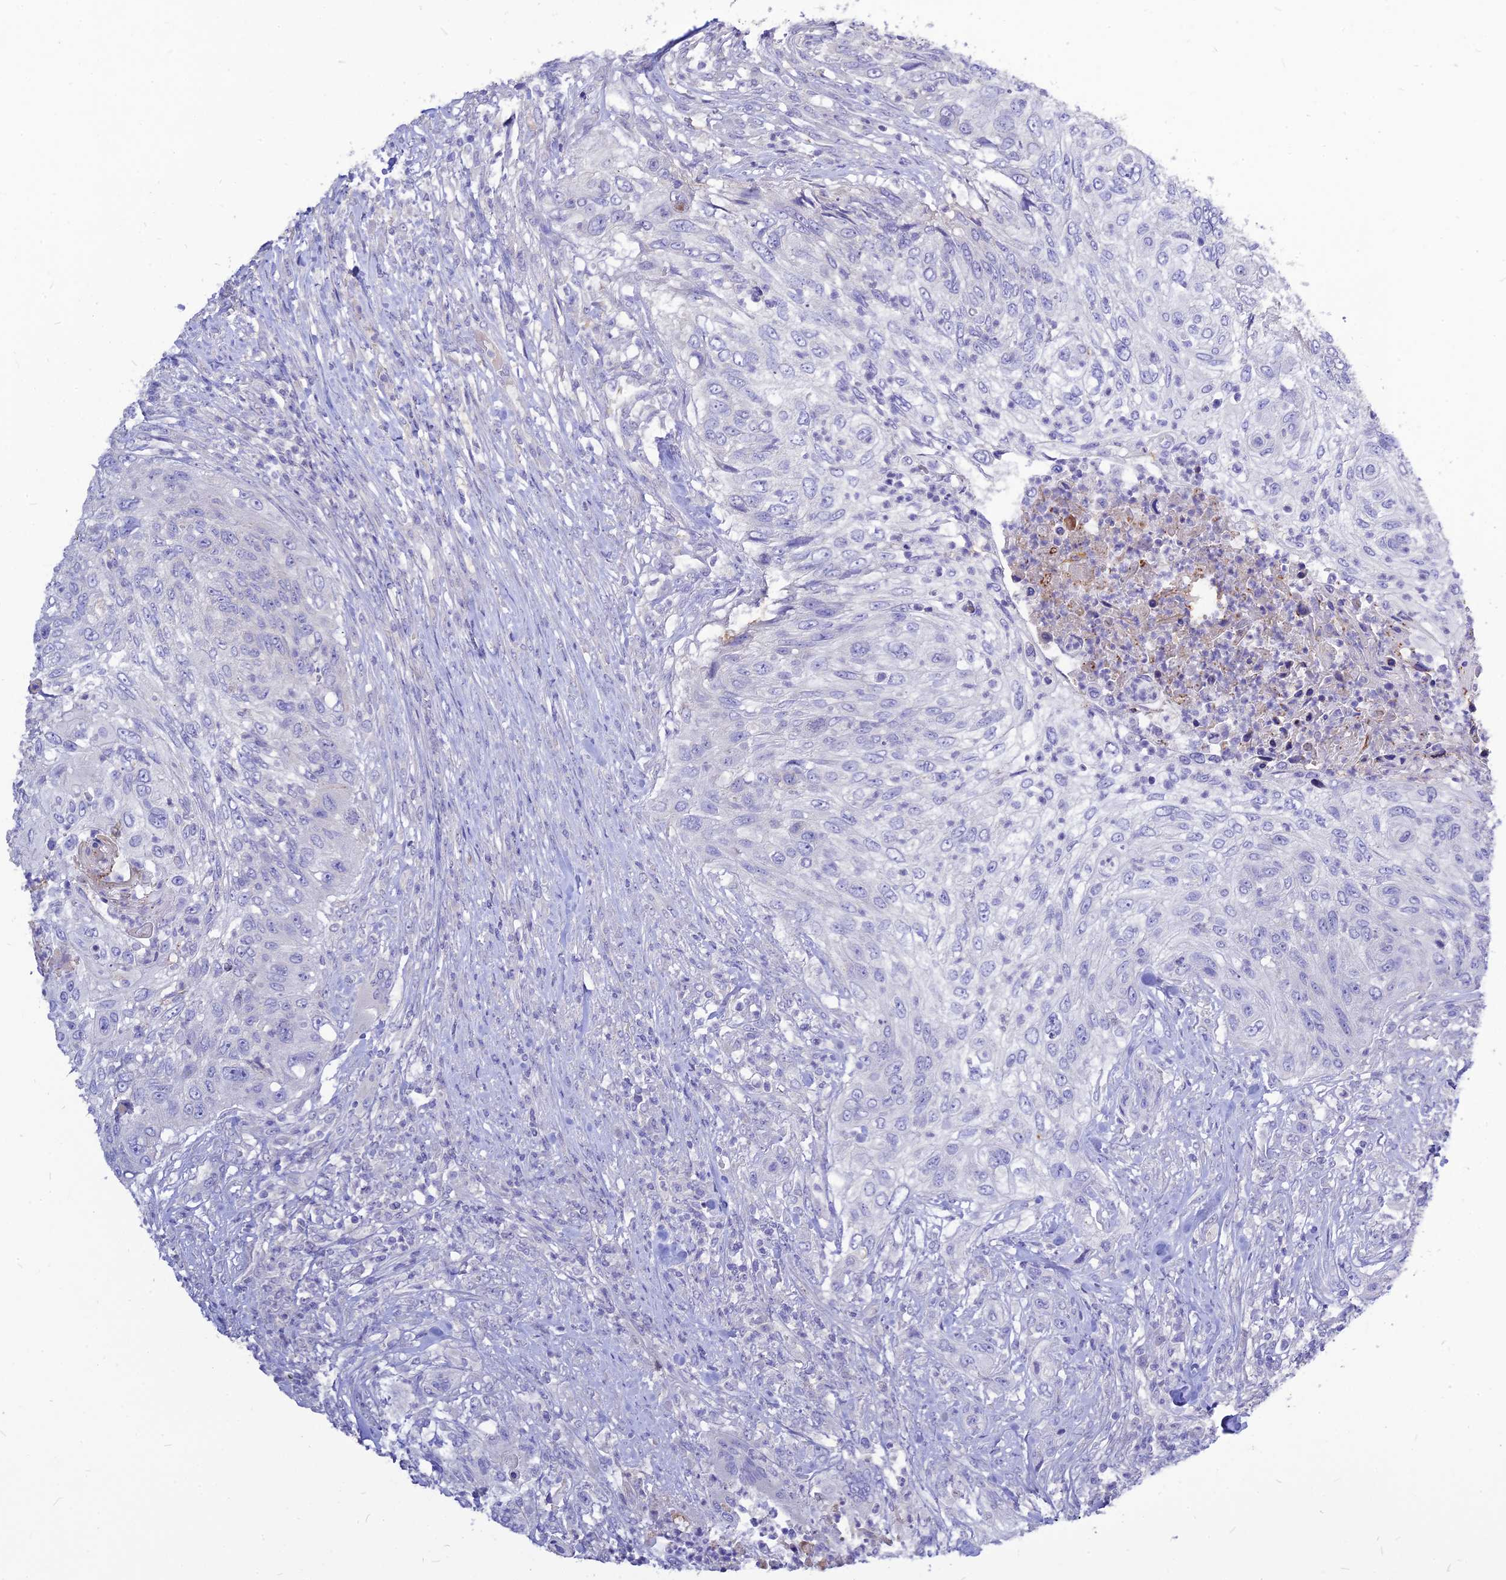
{"staining": {"intensity": "negative", "quantity": "none", "location": "none"}, "tissue": "urothelial cancer", "cell_type": "Tumor cells", "image_type": "cancer", "snomed": [{"axis": "morphology", "description": "Urothelial carcinoma, High grade"}, {"axis": "topography", "description": "Urinary bladder"}], "caption": "Tumor cells are negative for protein expression in human urothelial carcinoma (high-grade).", "gene": "CZIB", "patient": {"sex": "female", "age": 60}}